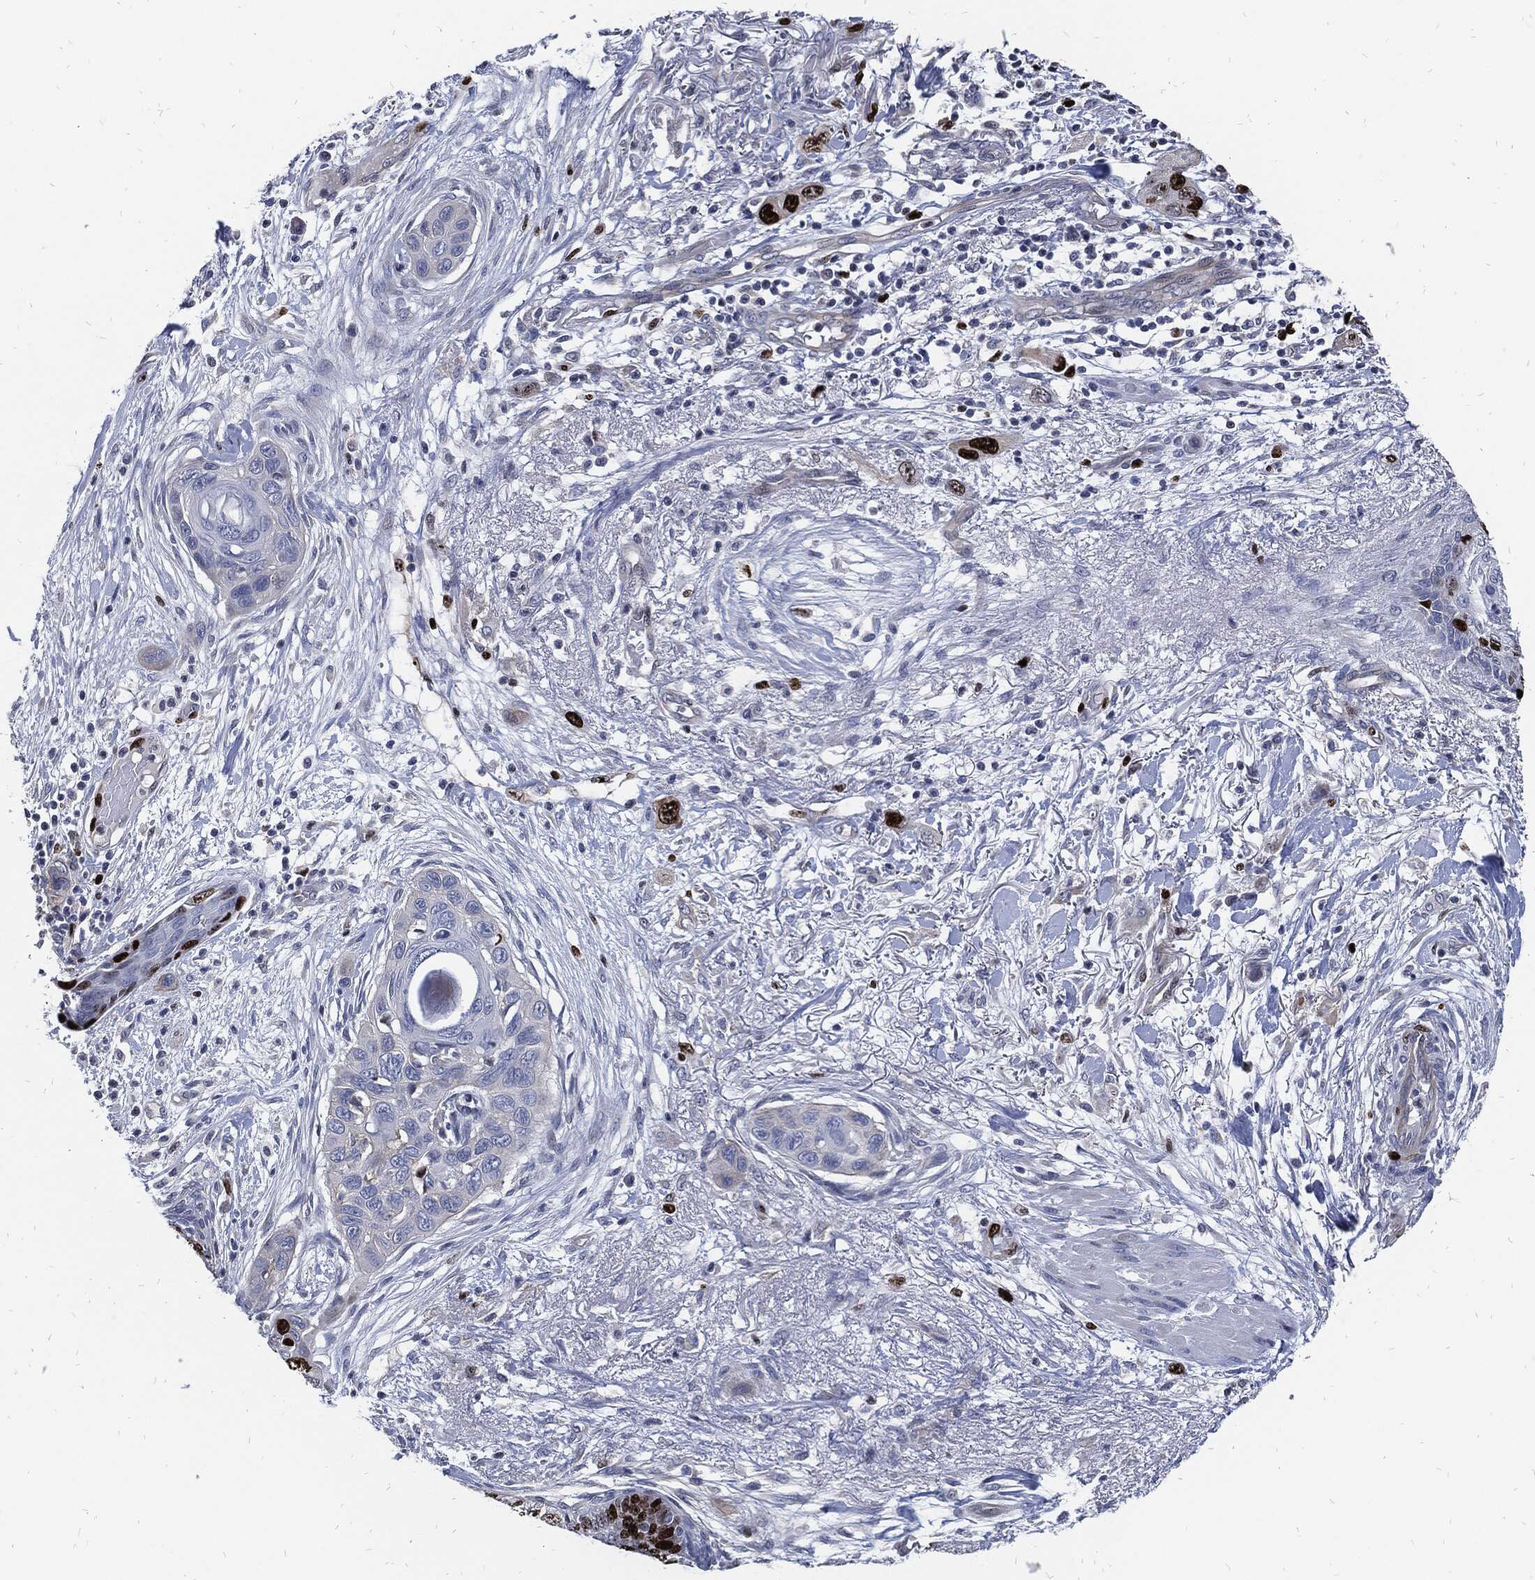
{"staining": {"intensity": "strong", "quantity": "<25%", "location": "nuclear"}, "tissue": "skin cancer", "cell_type": "Tumor cells", "image_type": "cancer", "snomed": [{"axis": "morphology", "description": "Squamous cell carcinoma, NOS"}, {"axis": "topography", "description": "Skin"}], "caption": "There is medium levels of strong nuclear staining in tumor cells of skin squamous cell carcinoma, as demonstrated by immunohistochemical staining (brown color).", "gene": "MKI67", "patient": {"sex": "male", "age": 79}}